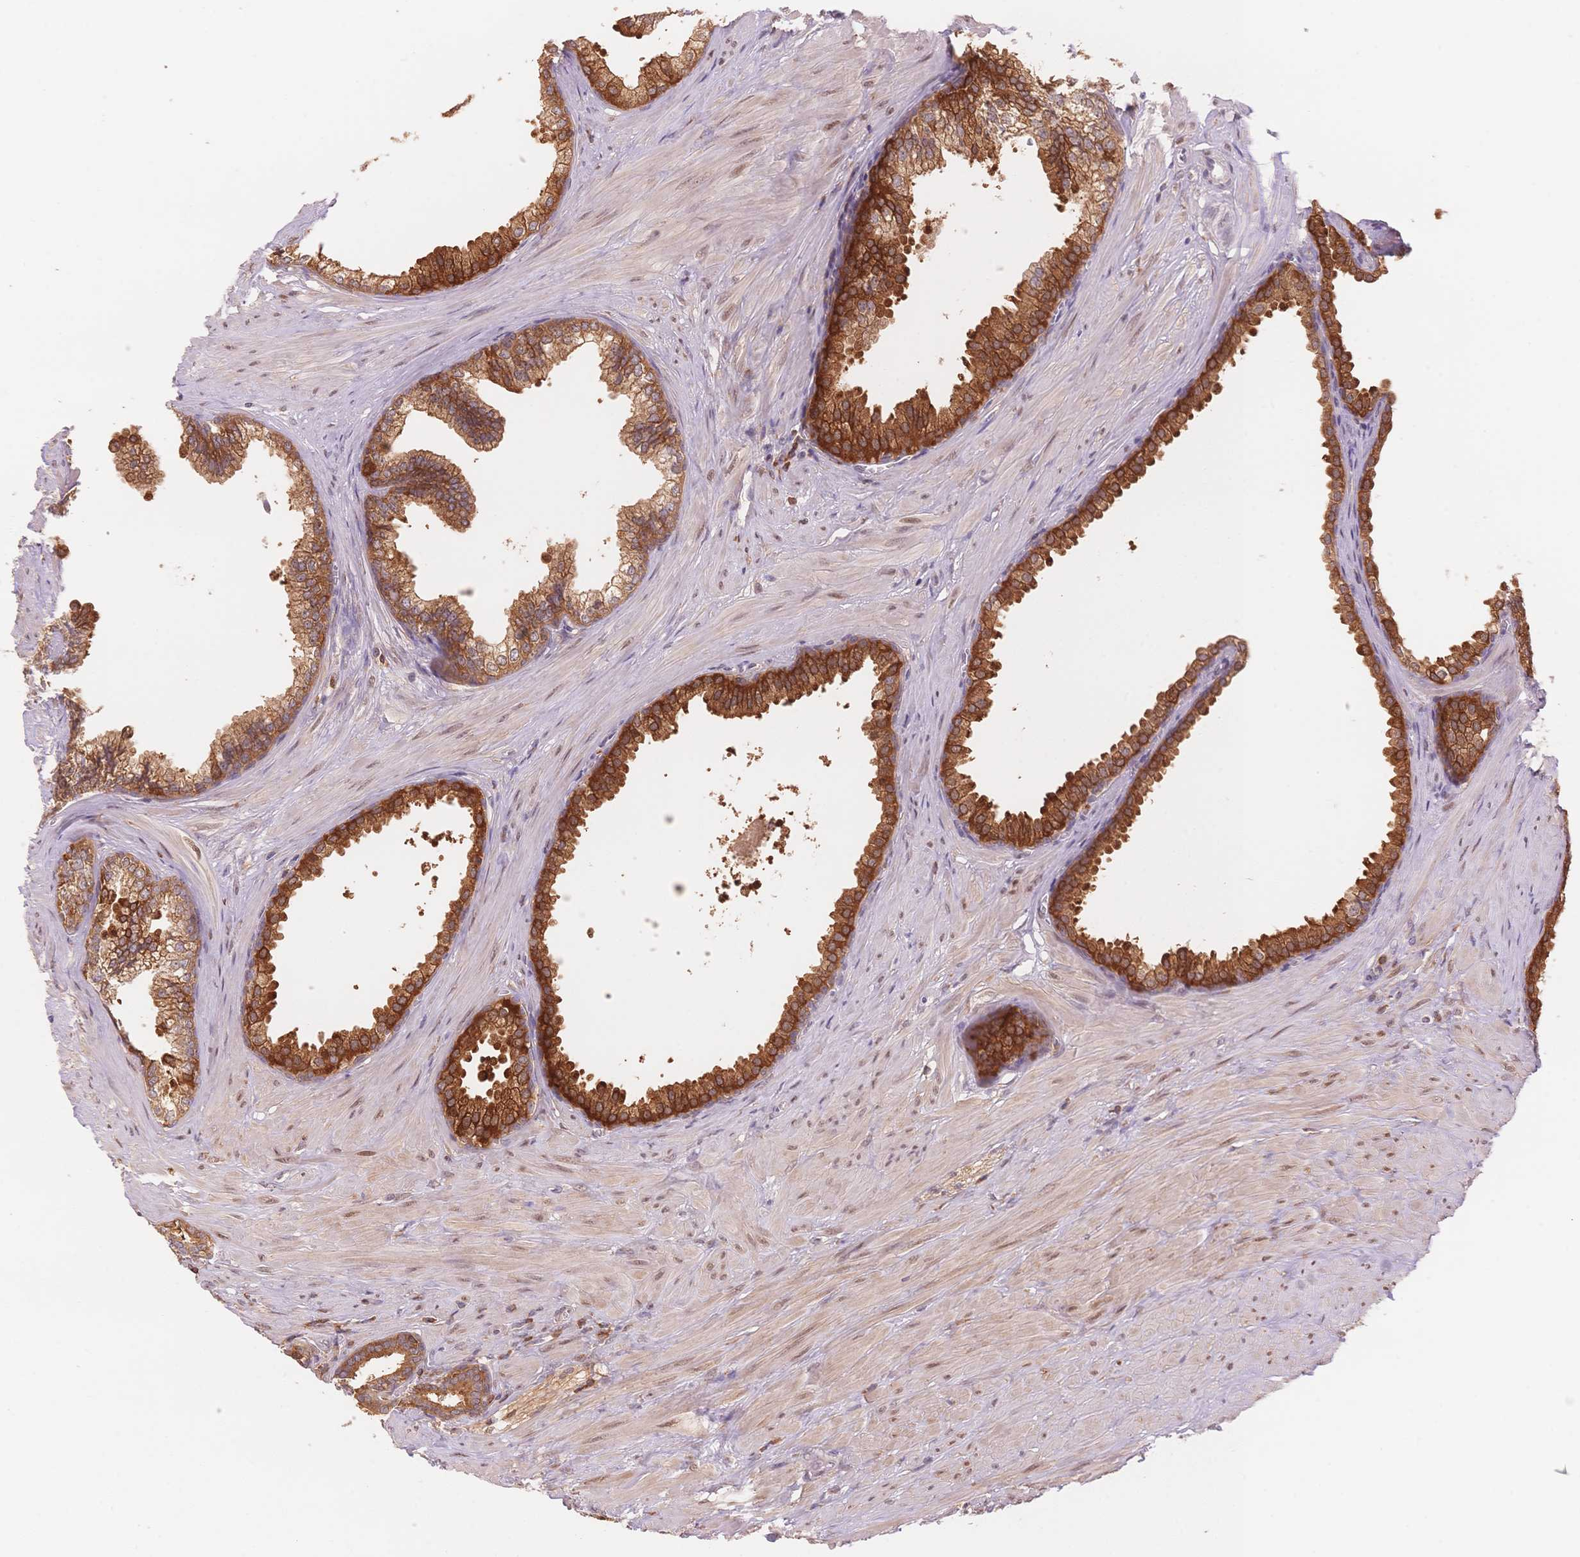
{"staining": {"intensity": "strong", "quantity": ">75%", "location": "cytoplasmic/membranous"}, "tissue": "prostate", "cell_type": "Glandular cells", "image_type": "normal", "snomed": [{"axis": "morphology", "description": "Normal tissue, NOS"}, {"axis": "topography", "description": "Prostate"}, {"axis": "topography", "description": "Peripheral nerve tissue"}], "caption": "Protein staining exhibits strong cytoplasmic/membranous expression in about >75% of glandular cells in unremarkable prostate.", "gene": "STK39", "patient": {"sex": "male", "age": 55}}